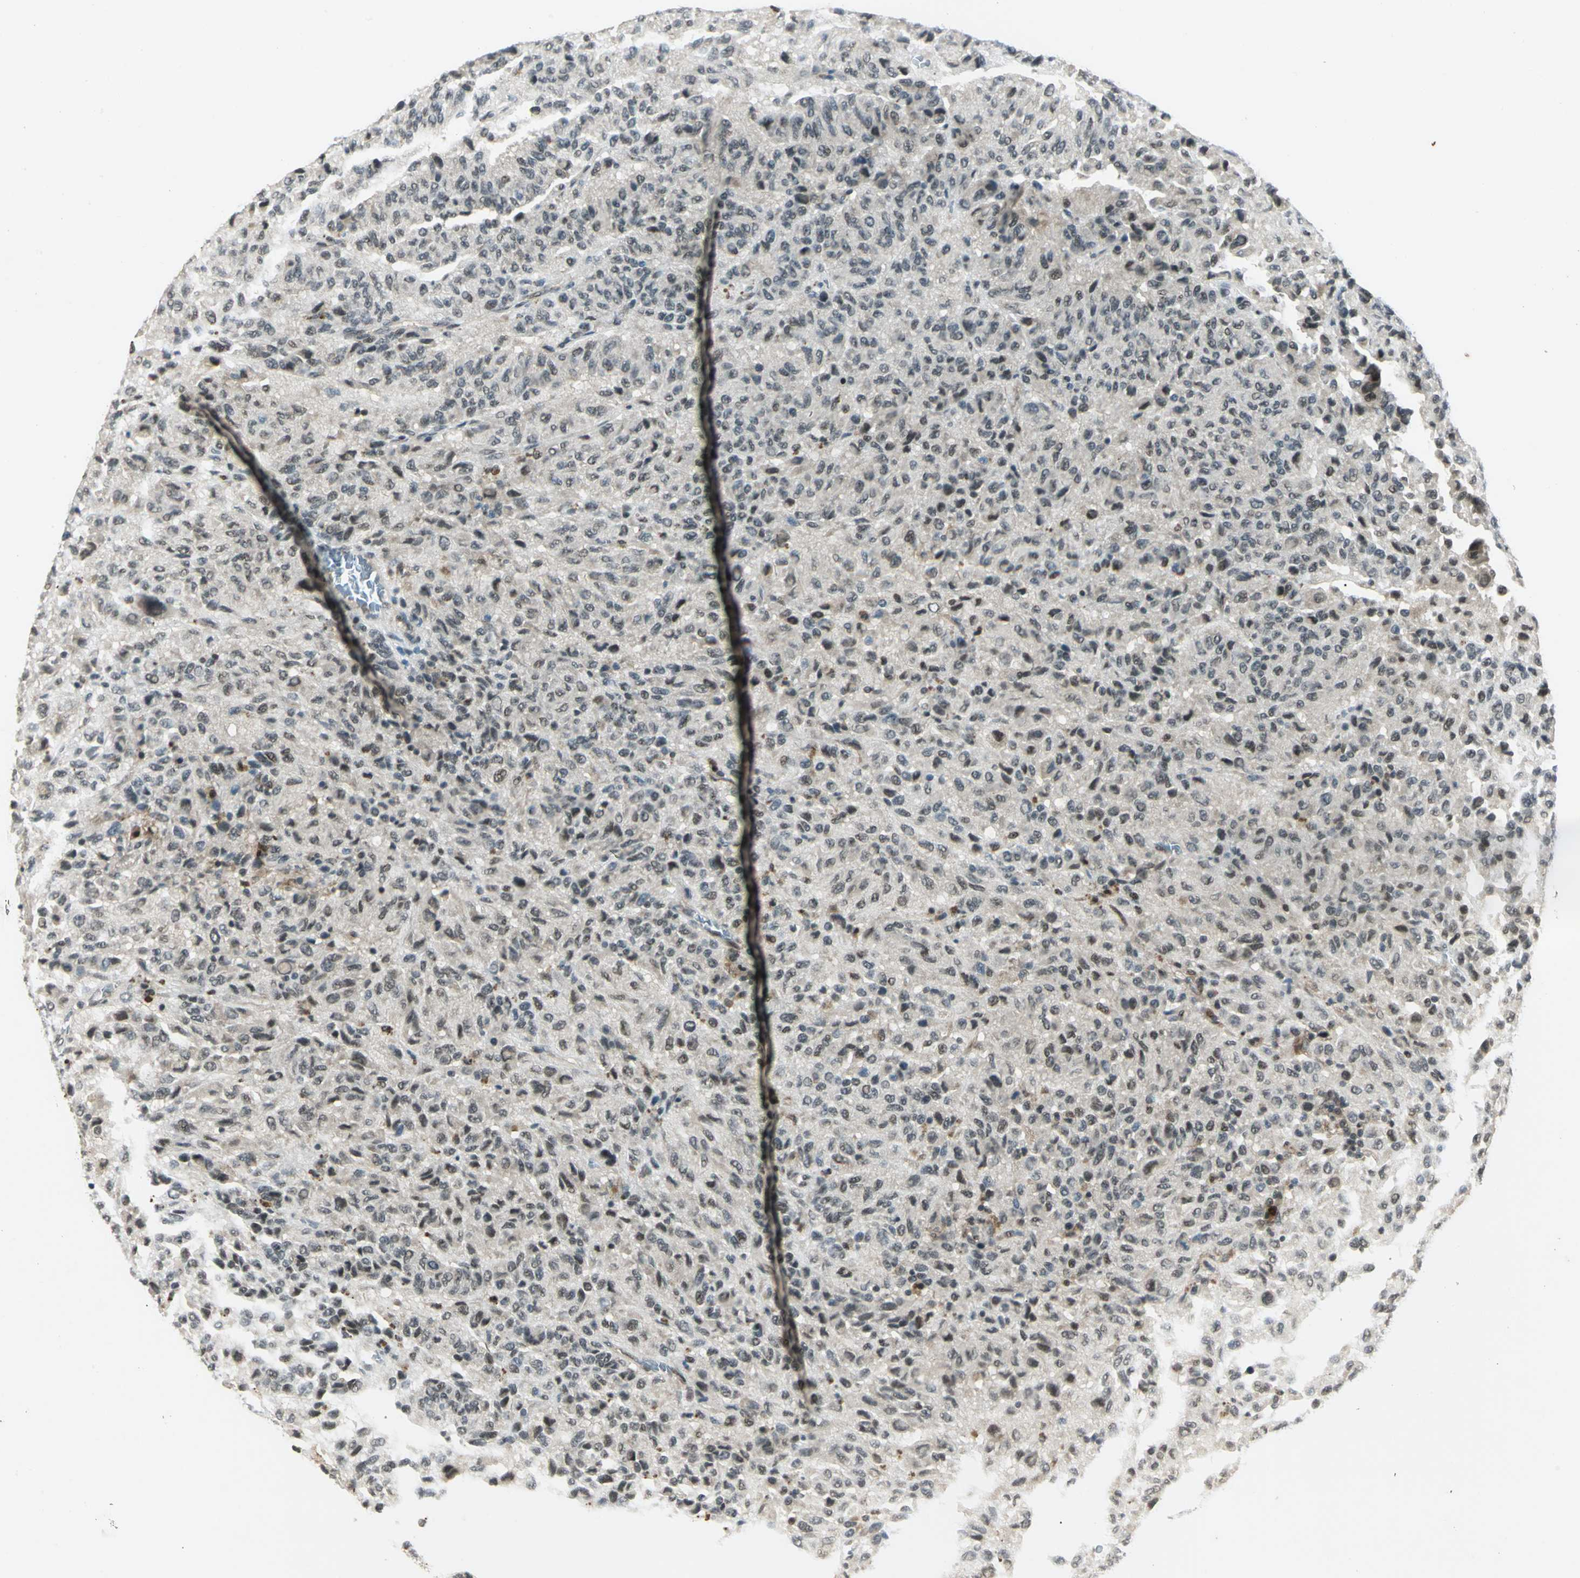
{"staining": {"intensity": "negative", "quantity": "none", "location": "none"}, "tissue": "melanoma", "cell_type": "Tumor cells", "image_type": "cancer", "snomed": [{"axis": "morphology", "description": "Malignant melanoma, Metastatic site"}, {"axis": "topography", "description": "Lung"}], "caption": "Immunohistochemical staining of melanoma reveals no significant positivity in tumor cells.", "gene": "RAD17", "patient": {"sex": "male", "age": 64}}